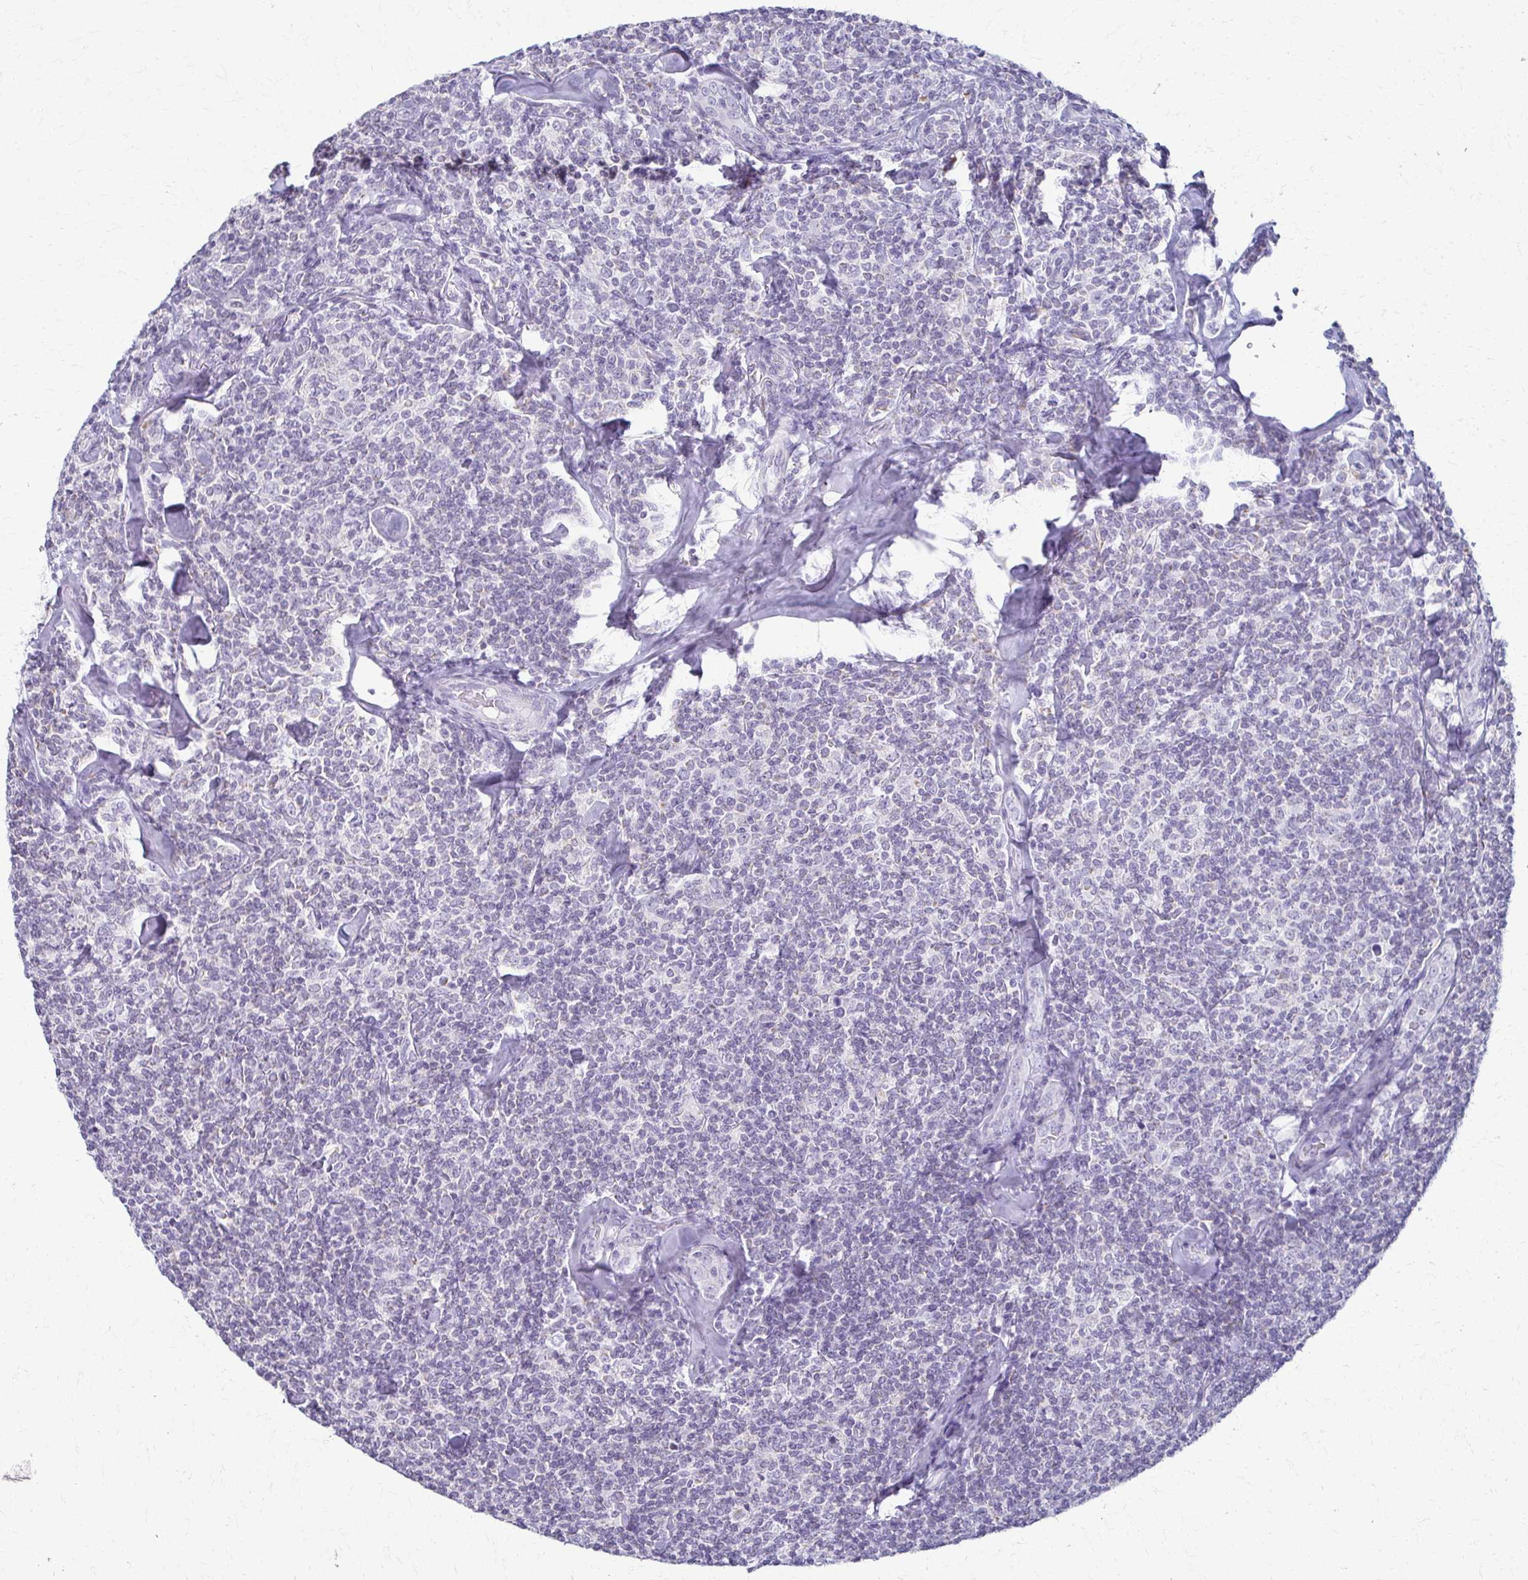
{"staining": {"intensity": "negative", "quantity": "none", "location": "none"}, "tissue": "lymphoma", "cell_type": "Tumor cells", "image_type": "cancer", "snomed": [{"axis": "morphology", "description": "Malignant lymphoma, non-Hodgkin's type, Low grade"}, {"axis": "topography", "description": "Lymph node"}], "caption": "There is no significant expression in tumor cells of lymphoma.", "gene": "FCGR2B", "patient": {"sex": "female", "age": 56}}